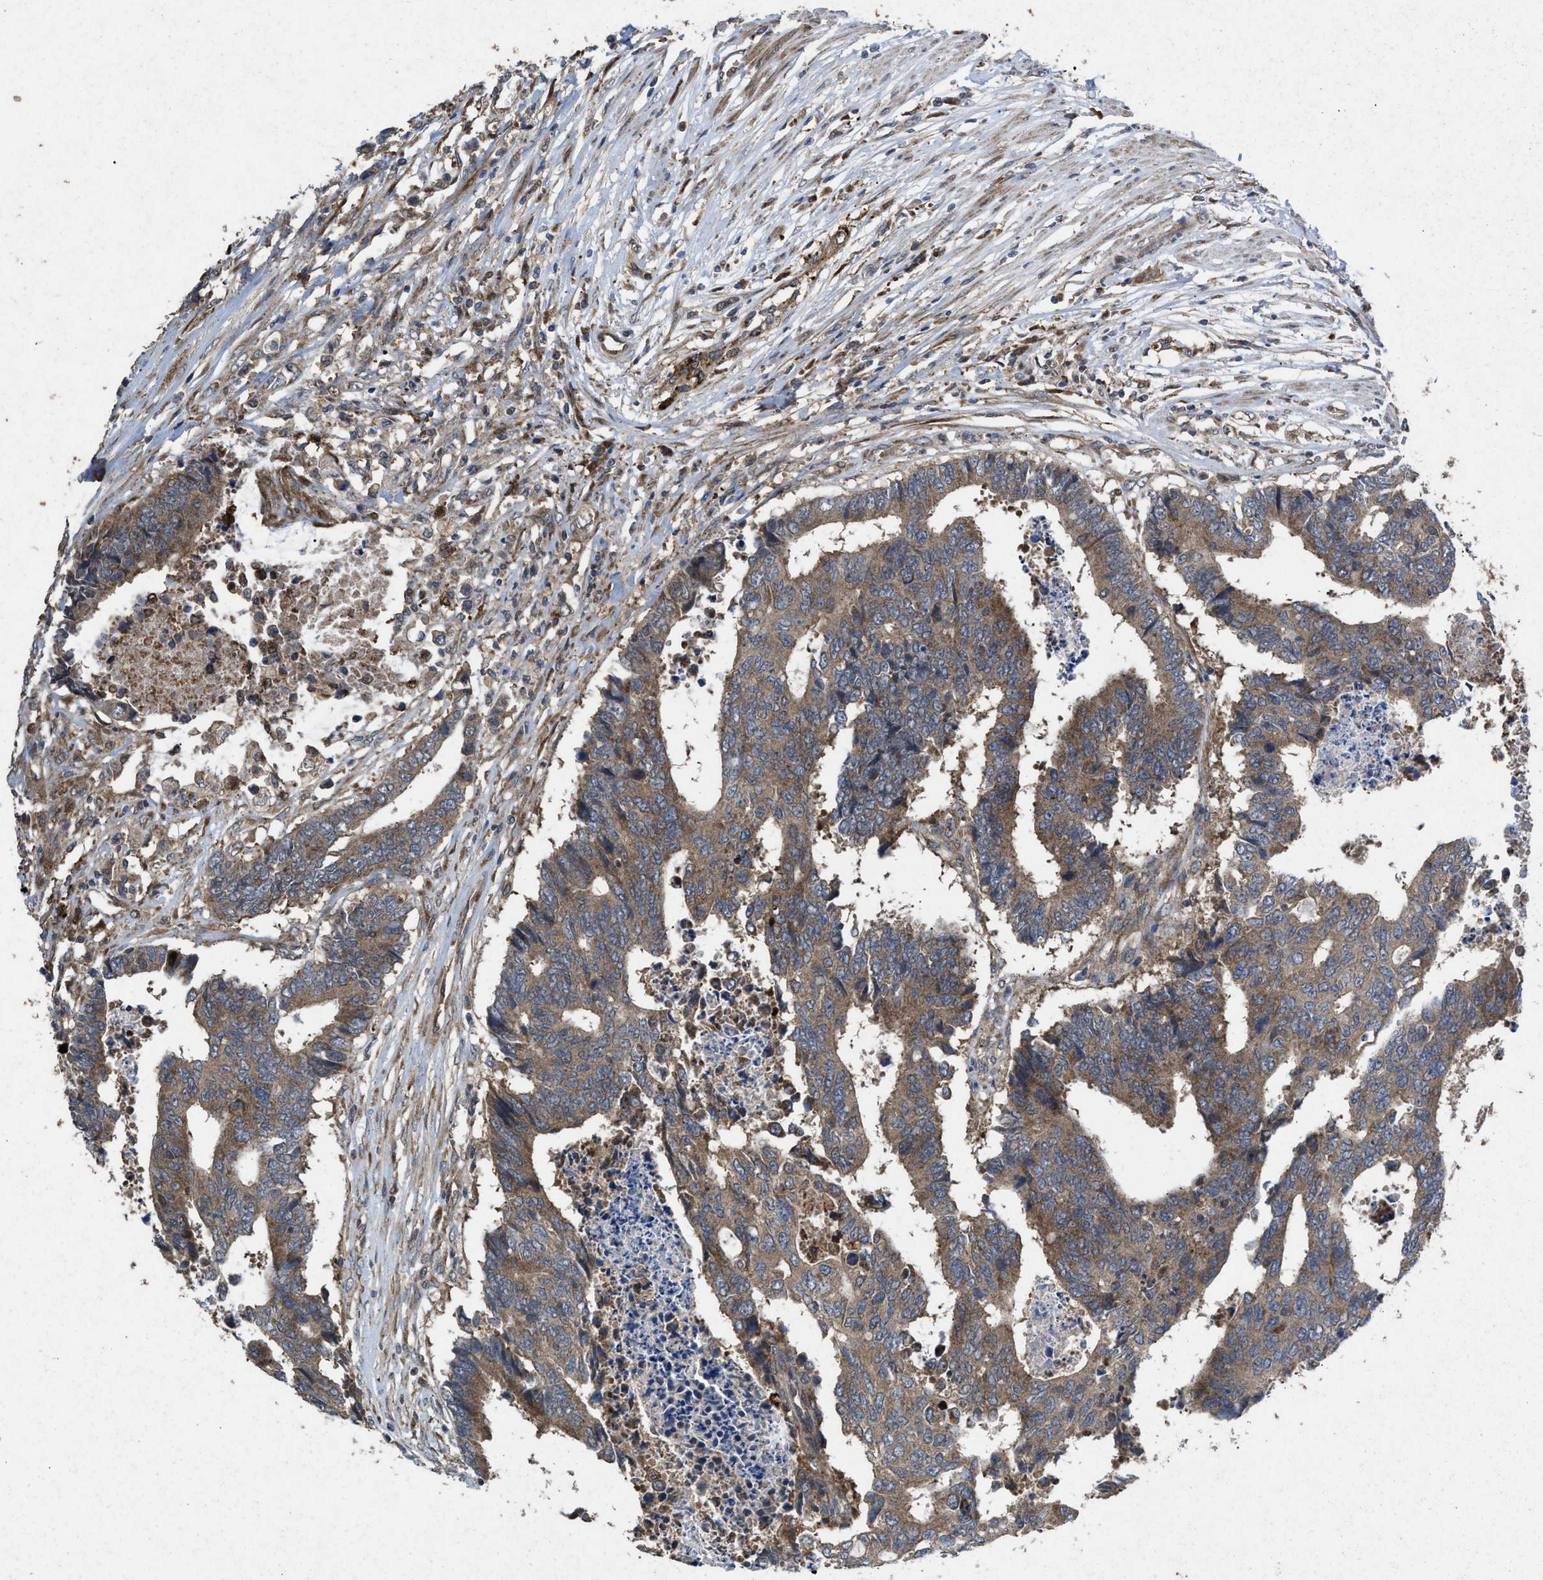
{"staining": {"intensity": "moderate", "quantity": ">75%", "location": "cytoplasmic/membranous"}, "tissue": "colorectal cancer", "cell_type": "Tumor cells", "image_type": "cancer", "snomed": [{"axis": "morphology", "description": "Adenocarcinoma, NOS"}, {"axis": "topography", "description": "Rectum"}], "caption": "Human colorectal cancer stained with a protein marker displays moderate staining in tumor cells.", "gene": "MSI2", "patient": {"sex": "male", "age": 84}}